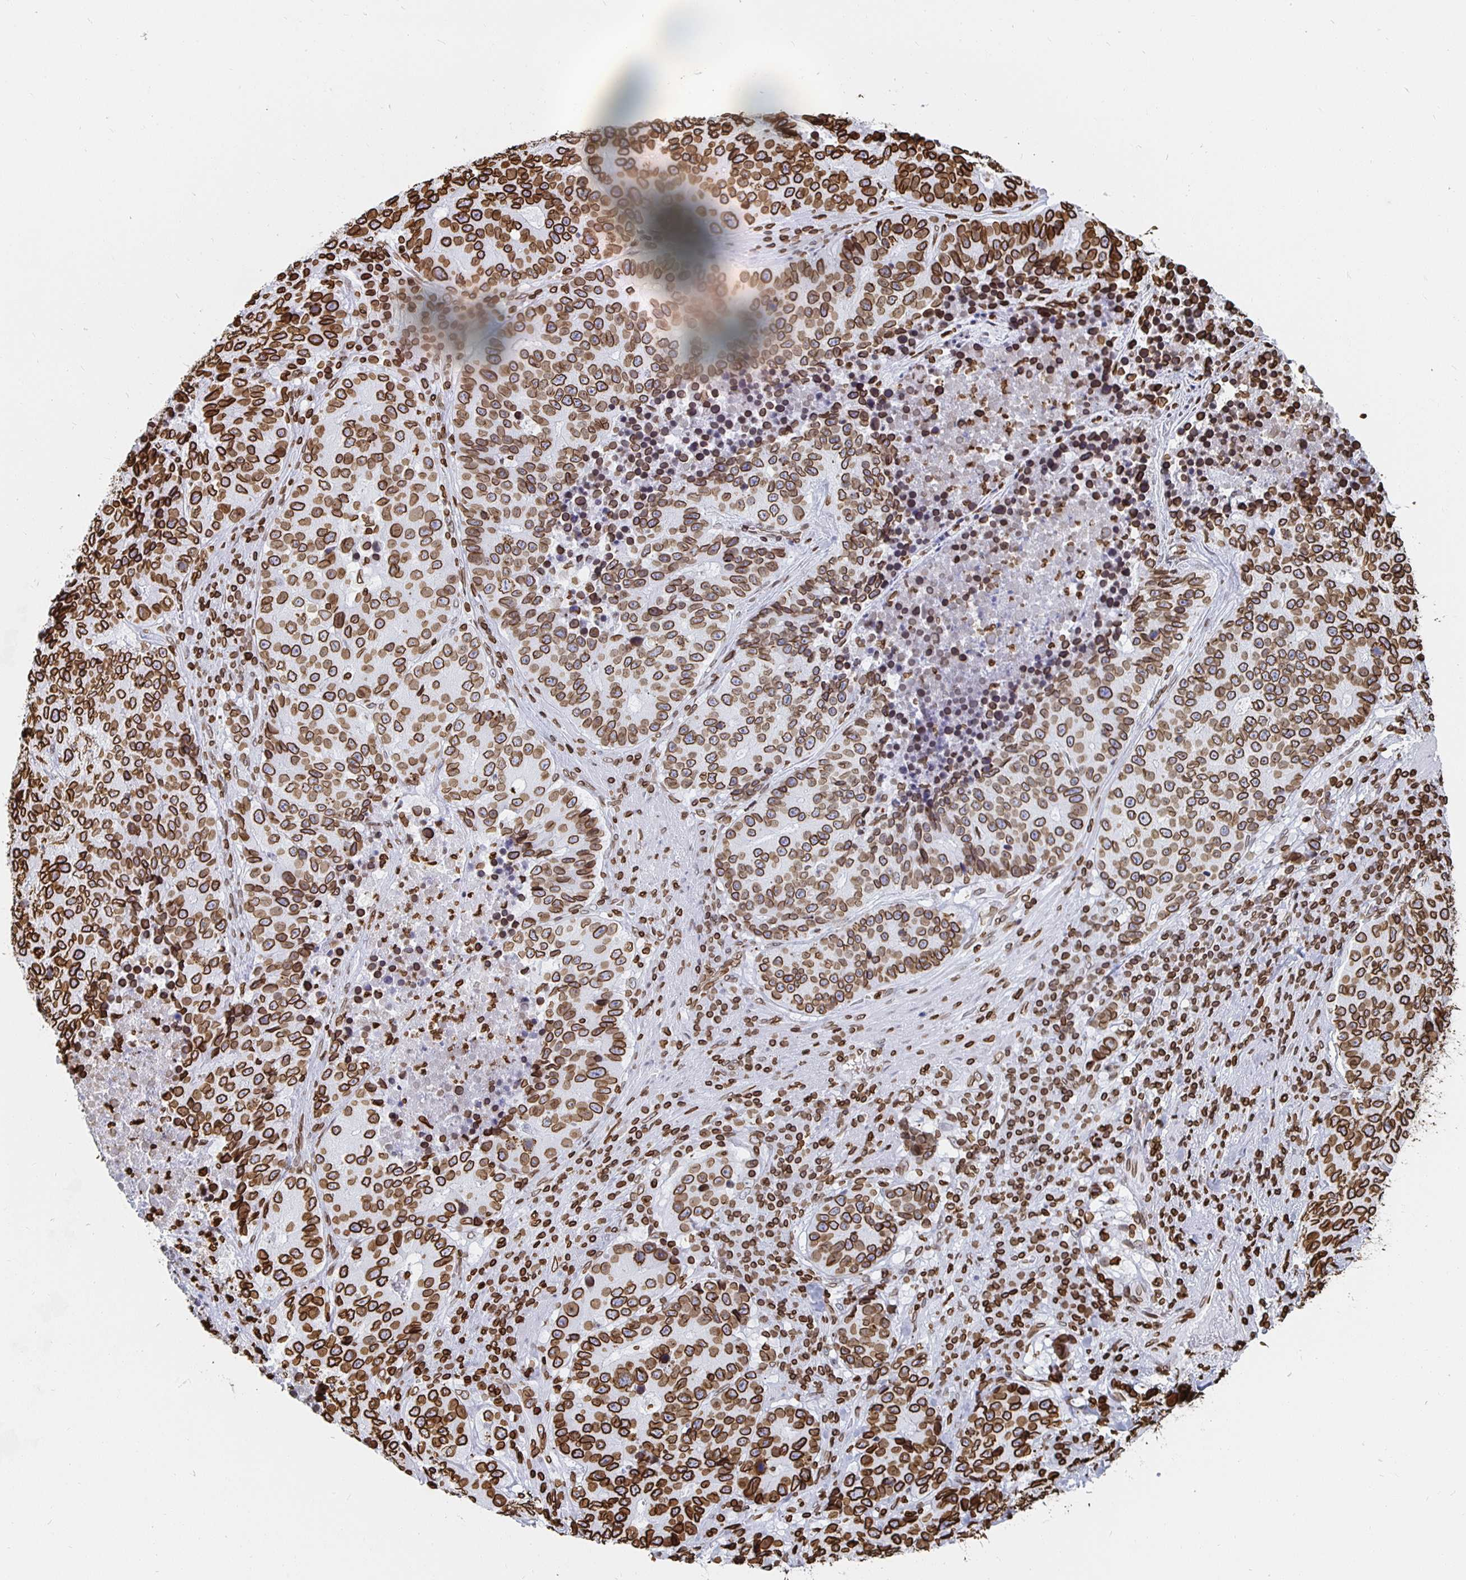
{"staining": {"intensity": "strong", "quantity": ">75%", "location": "cytoplasmic/membranous,nuclear"}, "tissue": "stomach cancer", "cell_type": "Tumor cells", "image_type": "cancer", "snomed": [{"axis": "morphology", "description": "Adenocarcinoma, NOS"}, {"axis": "topography", "description": "Stomach"}], "caption": "Protein staining of stomach cancer tissue reveals strong cytoplasmic/membranous and nuclear staining in approximately >75% of tumor cells.", "gene": "LMNB1", "patient": {"sex": "male", "age": 71}}